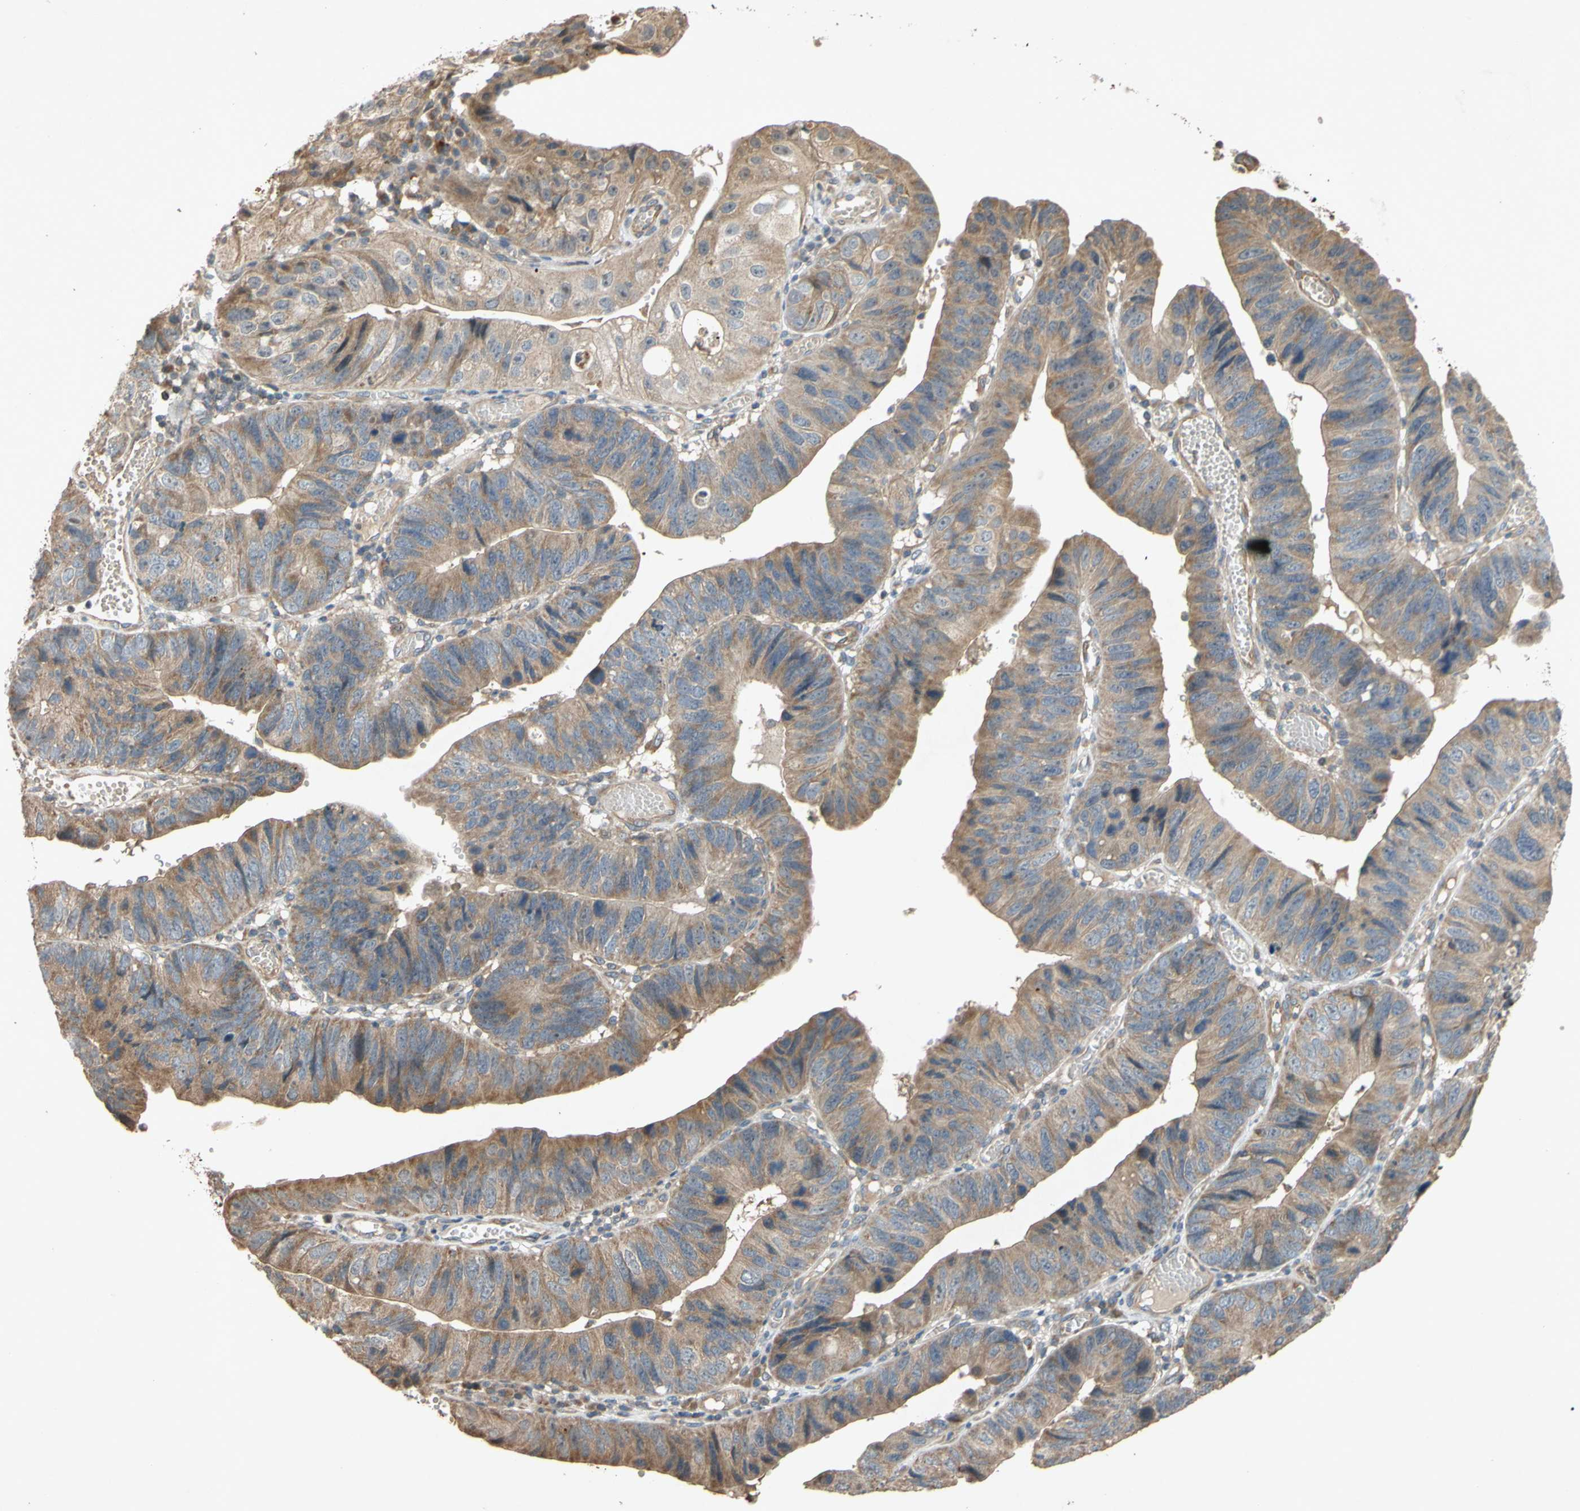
{"staining": {"intensity": "weak", "quantity": ">75%", "location": "cytoplasmic/membranous"}, "tissue": "stomach cancer", "cell_type": "Tumor cells", "image_type": "cancer", "snomed": [{"axis": "morphology", "description": "Adenocarcinoma, NOS"}, {"axis": "topography", "description": "Stomach"}], "caption": "Adenocarcinoma (stomach) tissue displays weak cytoplasmic/membranous expression in approximately >75% of tumor cells The staining is performed using DAB (3,3'-diaminobenzidine) brown chromogen to label protein expression. The nuclei are counter-stained blue using hematoxylin.", "gene": "PARD6A", "patient": {"sex": "male", "age": 59}}